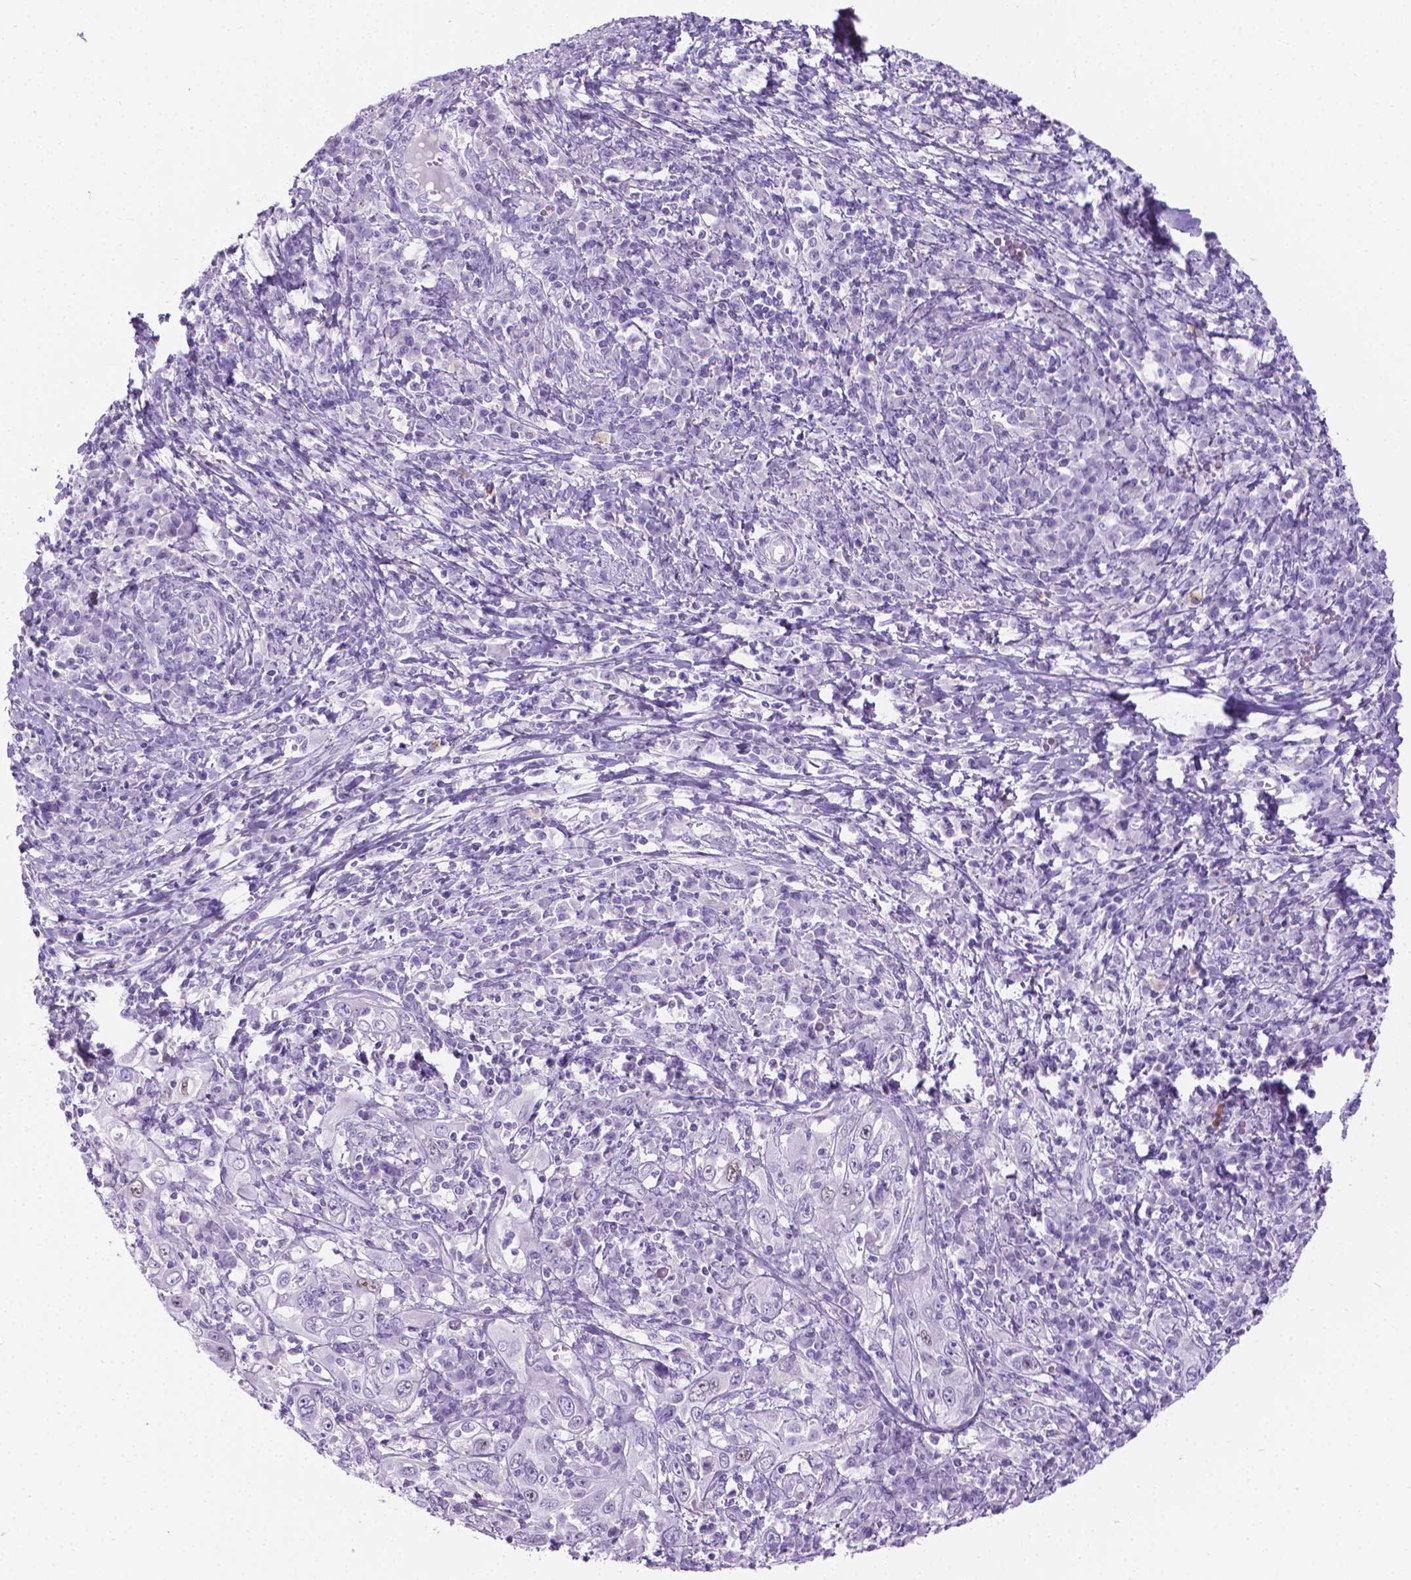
{"staining": {"intensity": "negative", "quantity": "none", "location": "none"}, "tissue": "cervical cancer", "cell_type": "Tumor cells", "image_type": "cancer", "snomed": [{"axis": "morphology", "description": "Squamous cell carcinoma, NOS"}, {"axis": "topography", "description": "Cervix"}], "caption": "Immunohistochemistry micrograph of human cervical cancer stained for a protein (brown), which reveals no positivity in tumor cells. (Stains: DAB immunohistochemistry with hematoxylin counter stain, Microscopy: brightfield microscopy at high magnification).", "gene": "SPAG6", "patient": {"sex": "female", "age": 46}}